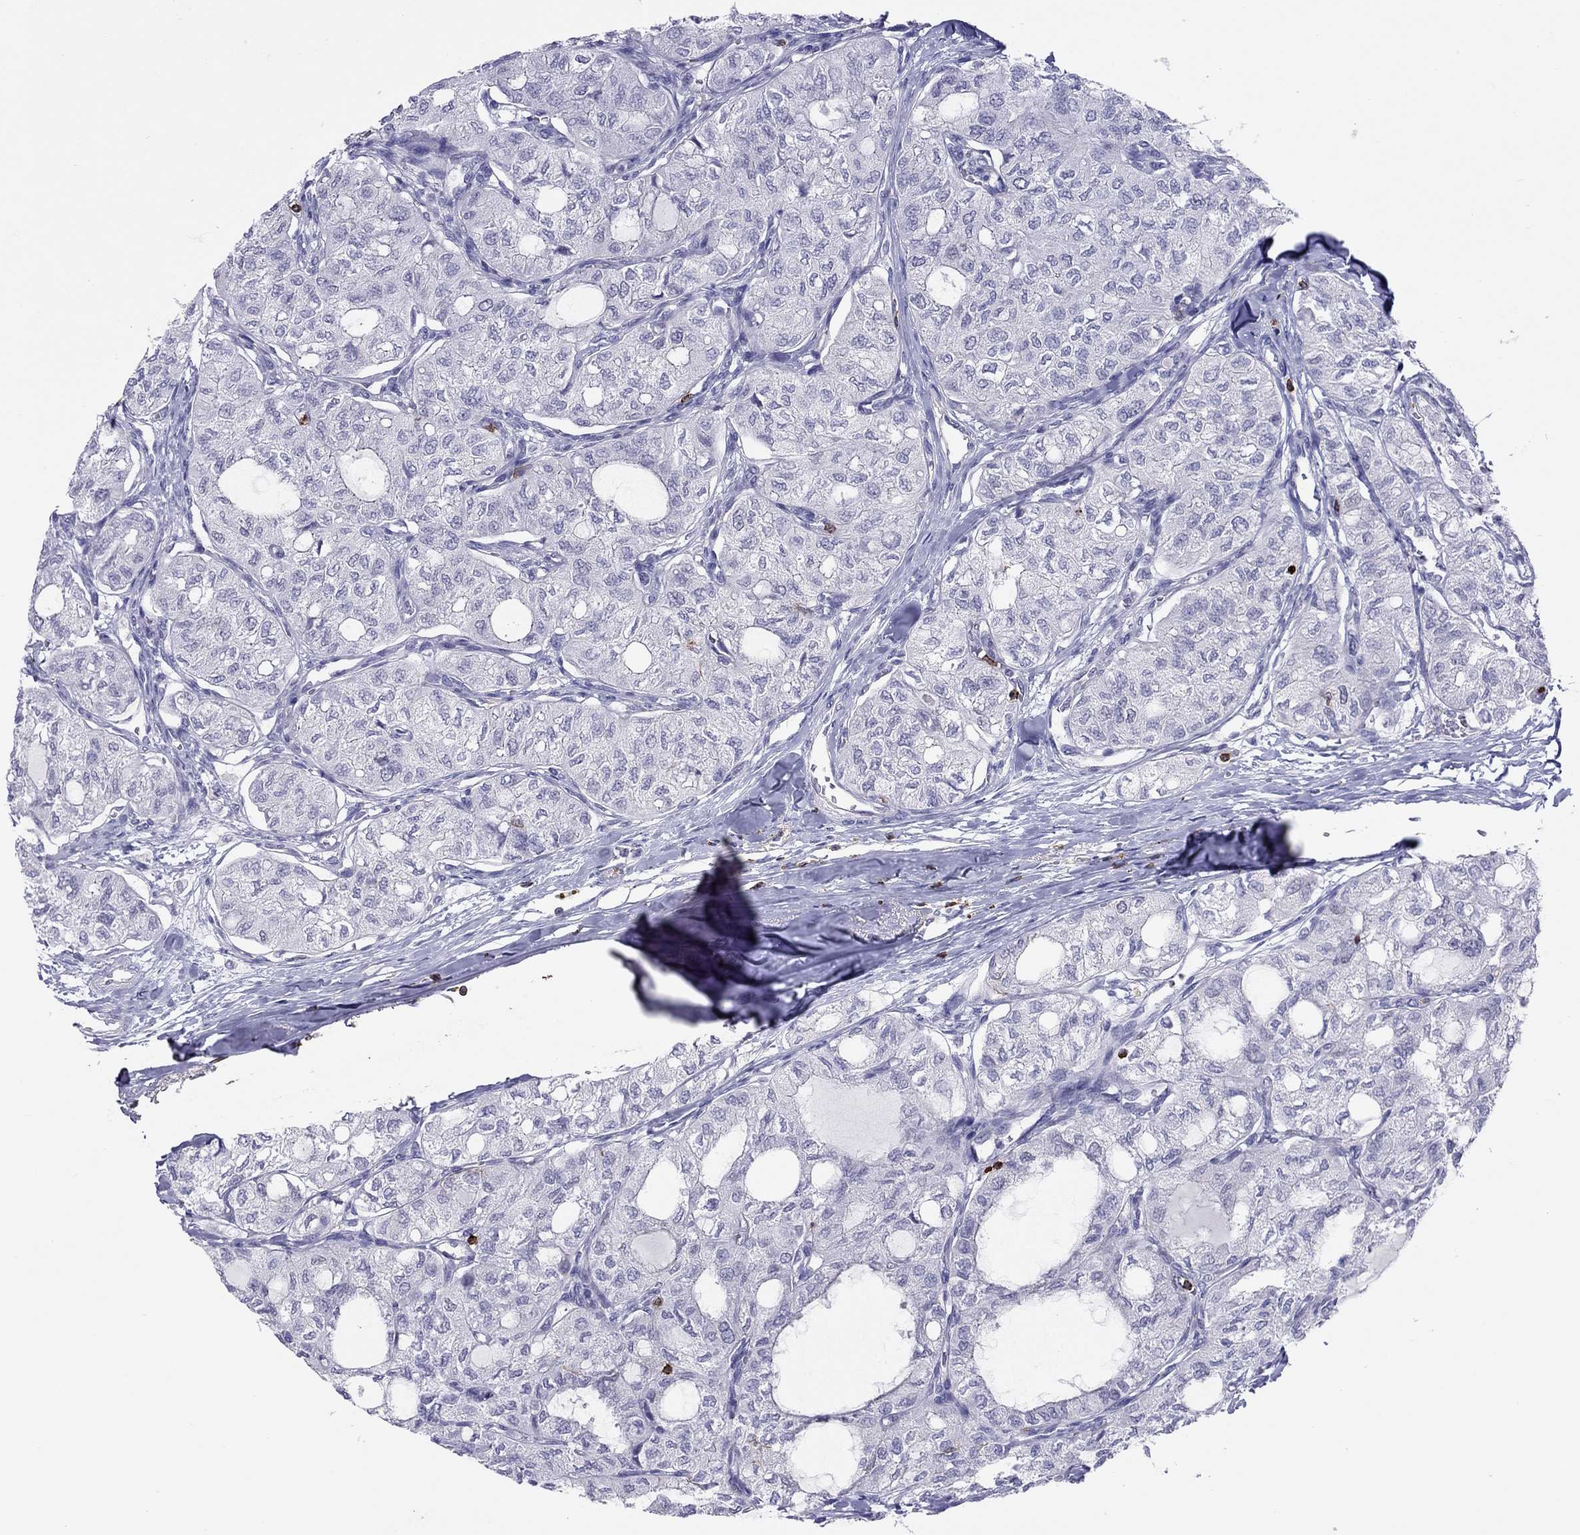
{"staining": {"intensity": "negative", "quantity": "none", "location": "none"}, "tissue": "thyroid cancer", "cell_type": "Tumor cells", "image_type": "cancer", "snomed": [{"axis": "morphology", "description": "Follicular adenoma carcinoma, NOS"}, {"axis": "topography", "description": "Thyroid gland"}], "caption": "Image shows no significant protein expression in tumor cells of thyroid cancer (follicular adenoma carcinoma). Nuclei are stained in blue.", "gene": "MND1", "patient": {"sex": "male", "age": 75}}